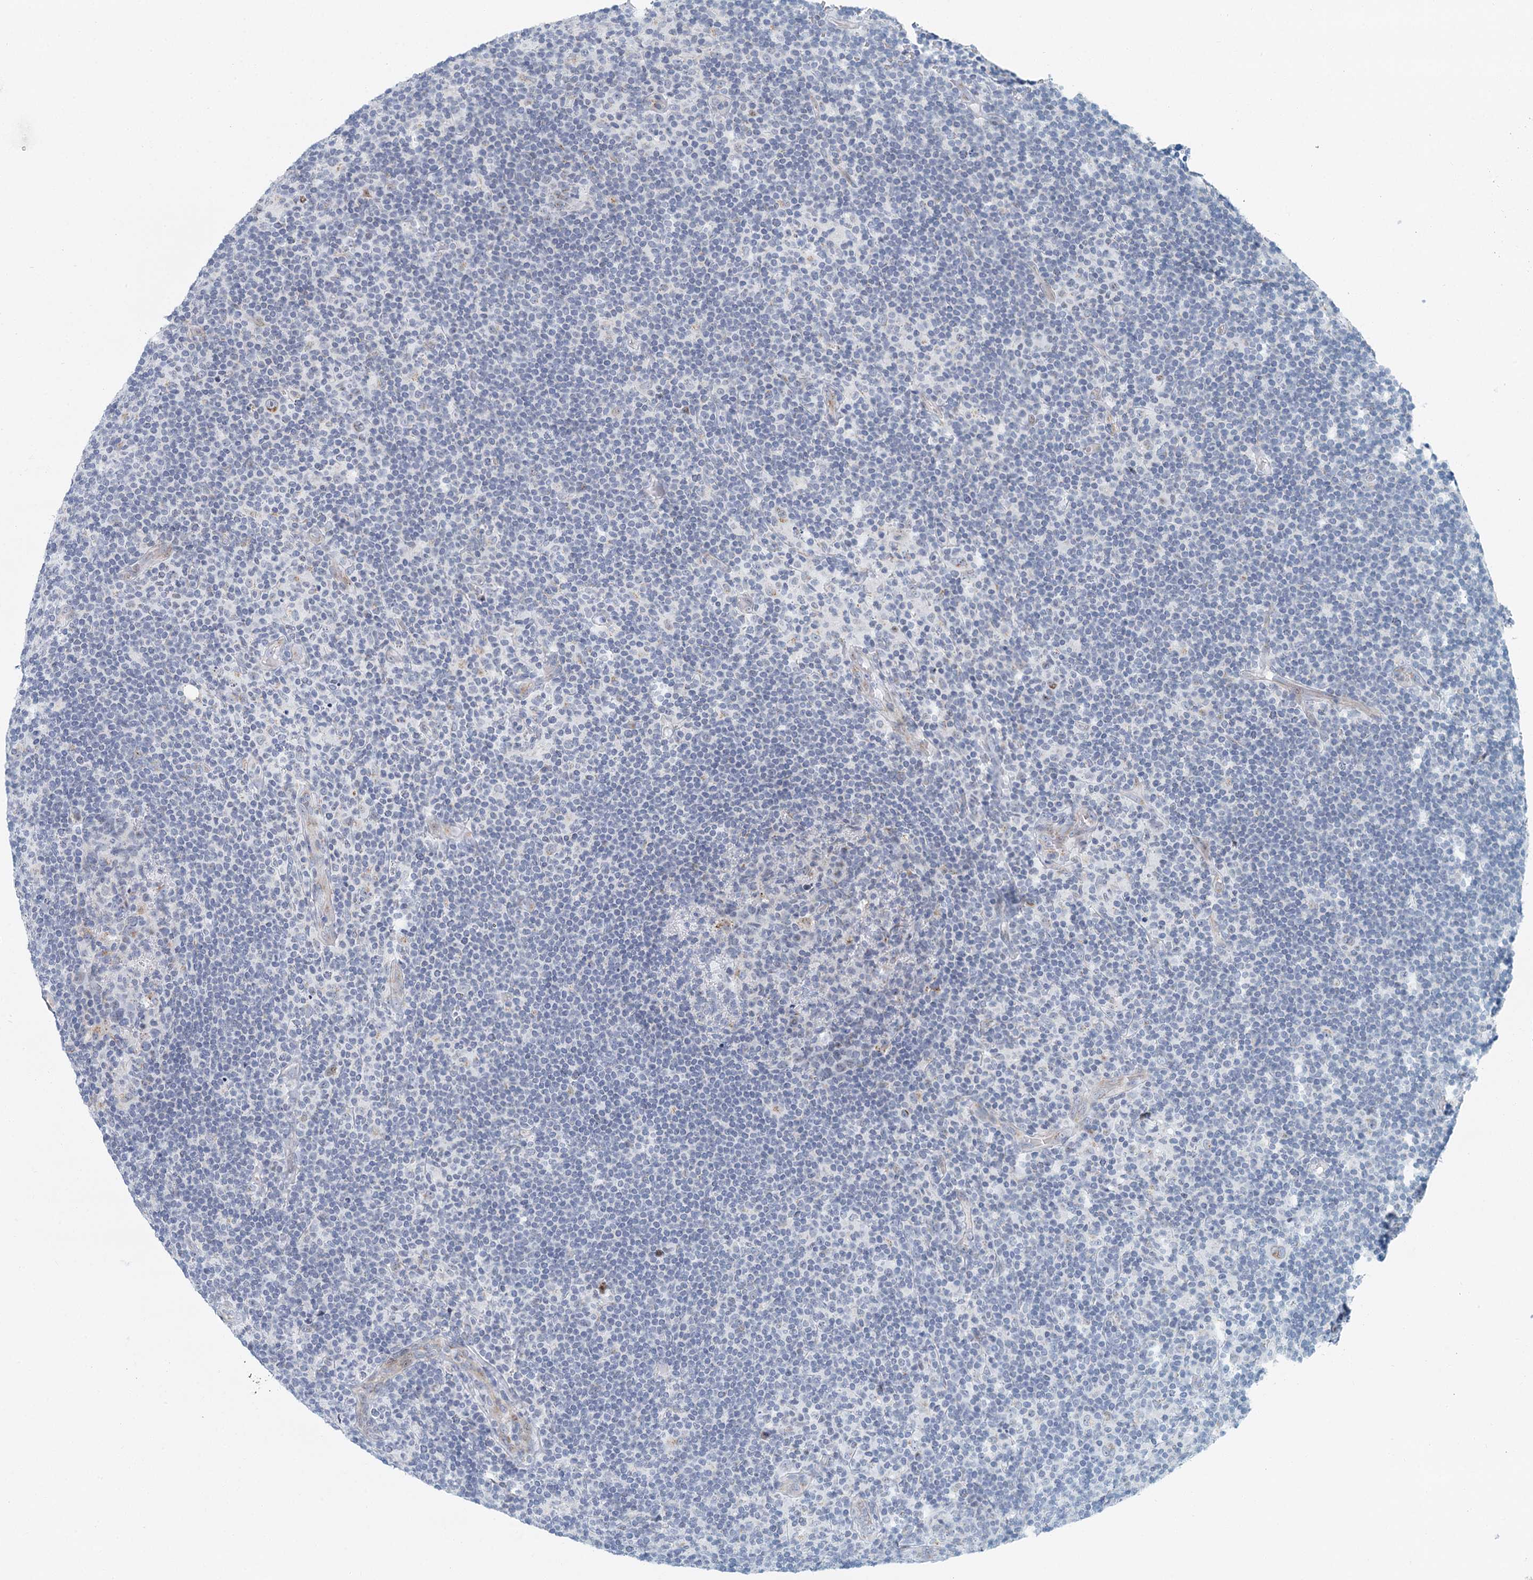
{"staining": {"intensity": "negative", "quantity": "none", "location": "none"}, "tissue": "lymphoma", "cell_type": "Tumor cells", "image_type": "cancer", "snomed": [{"axis": "morphology", "description": "Hodgkin's disease, NOS"}, {"axis": "topography", "description": "Lymph node"}], "caption": "Photomicrograph shows no significant protein positivity in tumor cells of Hodgkin's disease.", "gene": "ZNF527", "patient": {"sex": "female", "age": 57}}